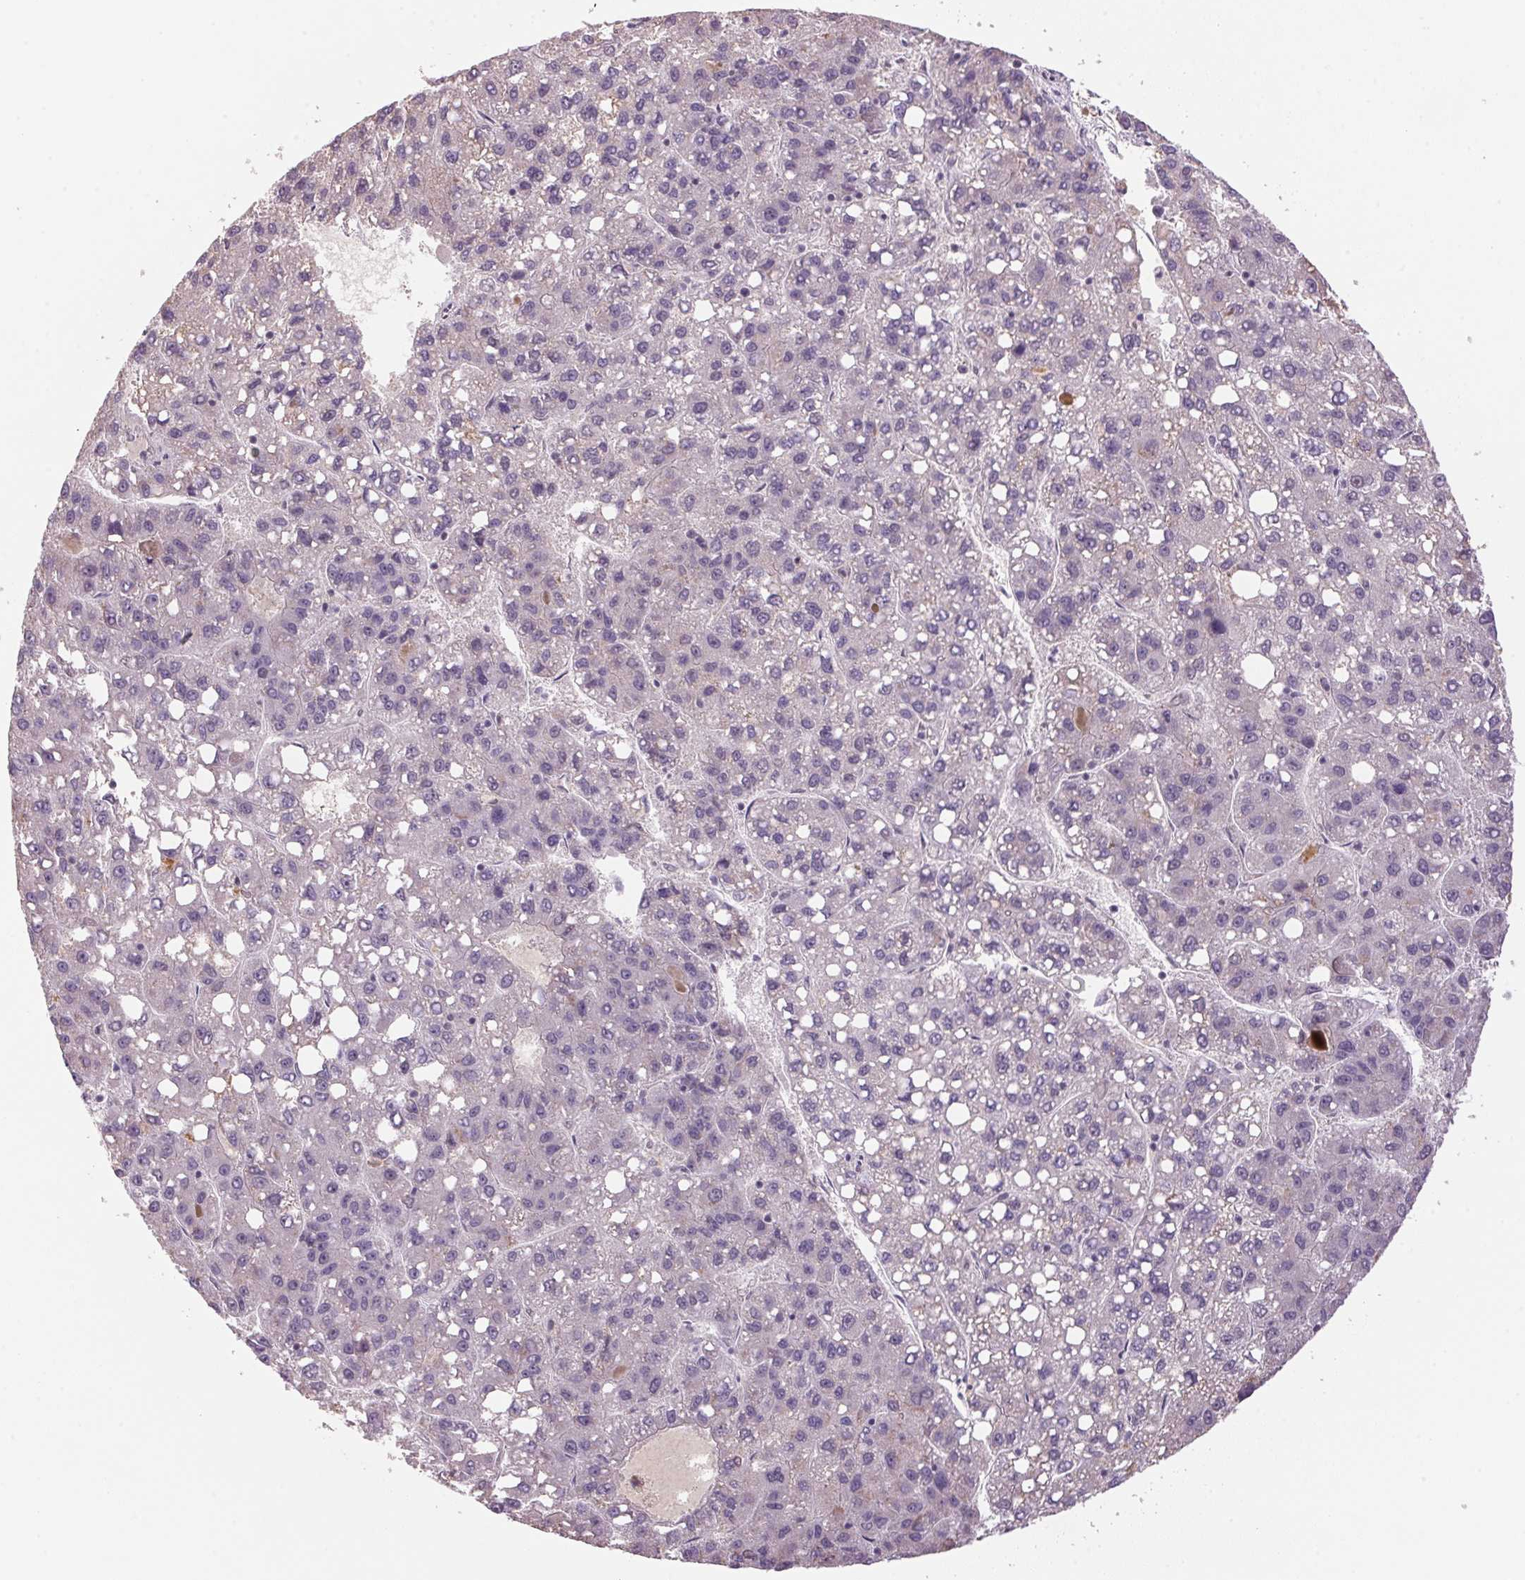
{"staining": {"intensity": "negative", "quantity": "none", "location": "none"}, "tissue": "liver cancer", "cell_type": "Tumor cells", "image_type": "cancer", "snomed": [{"axis": "morphology", "description": "Carcinoma, Hepatocellular, NOS"}, {"axis": "topography", "description": "Liver"}], "caption": "Immunohistochemistry (IHC) micrograph of neoplastic tissue: liver cancer (hepatocellular carcinoma) stained with DAB (3,3'-diaminobenzidine) shows no significant protein positivity in tumor cells.", "gene": "ZBTB4", "patient": {"sex": "female", "age": 82}}